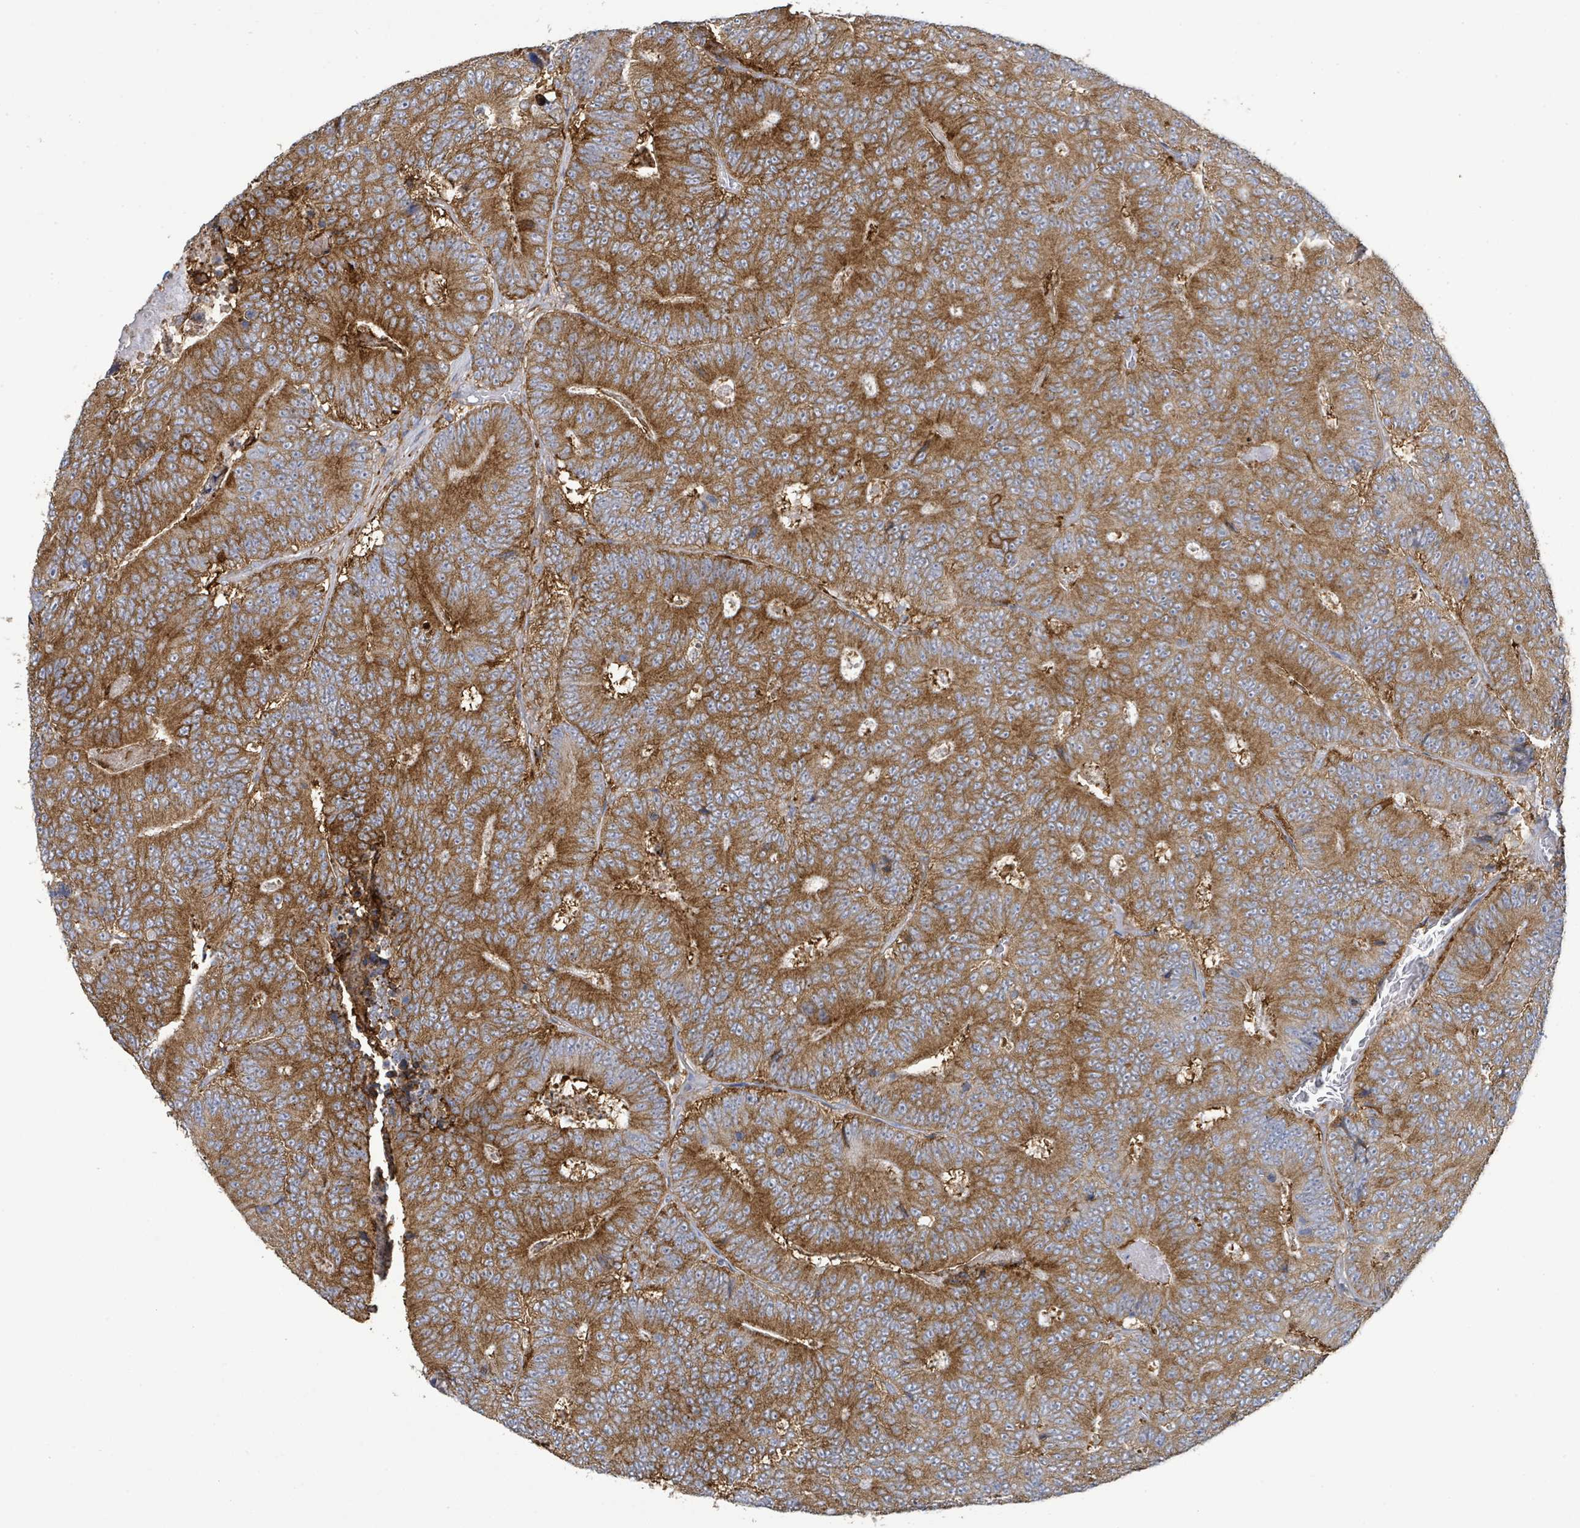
{"staining": {"intensity": "strong", "quantity": ">75%", "location": "cytoplasmic/membranous"}, "tissue": "colorectal cancer", "cell_type": "Tumor cells", "image_type": "cancer", "snomed": [{"axis": "morphology", "description": "Adenocarcinoma, NOS"}, {"axis": "topography", "description": "Colon"}], "caption": "Protein expression analysis of colorectal adenocarcinoma shows strong cytoplasmic/membranous positivity in about >75% of tumor cells. (IHC, brightfield microscopy, high magnification).", "gene": "EGFL7", "patient": {"sex": "male", "age": 83}}